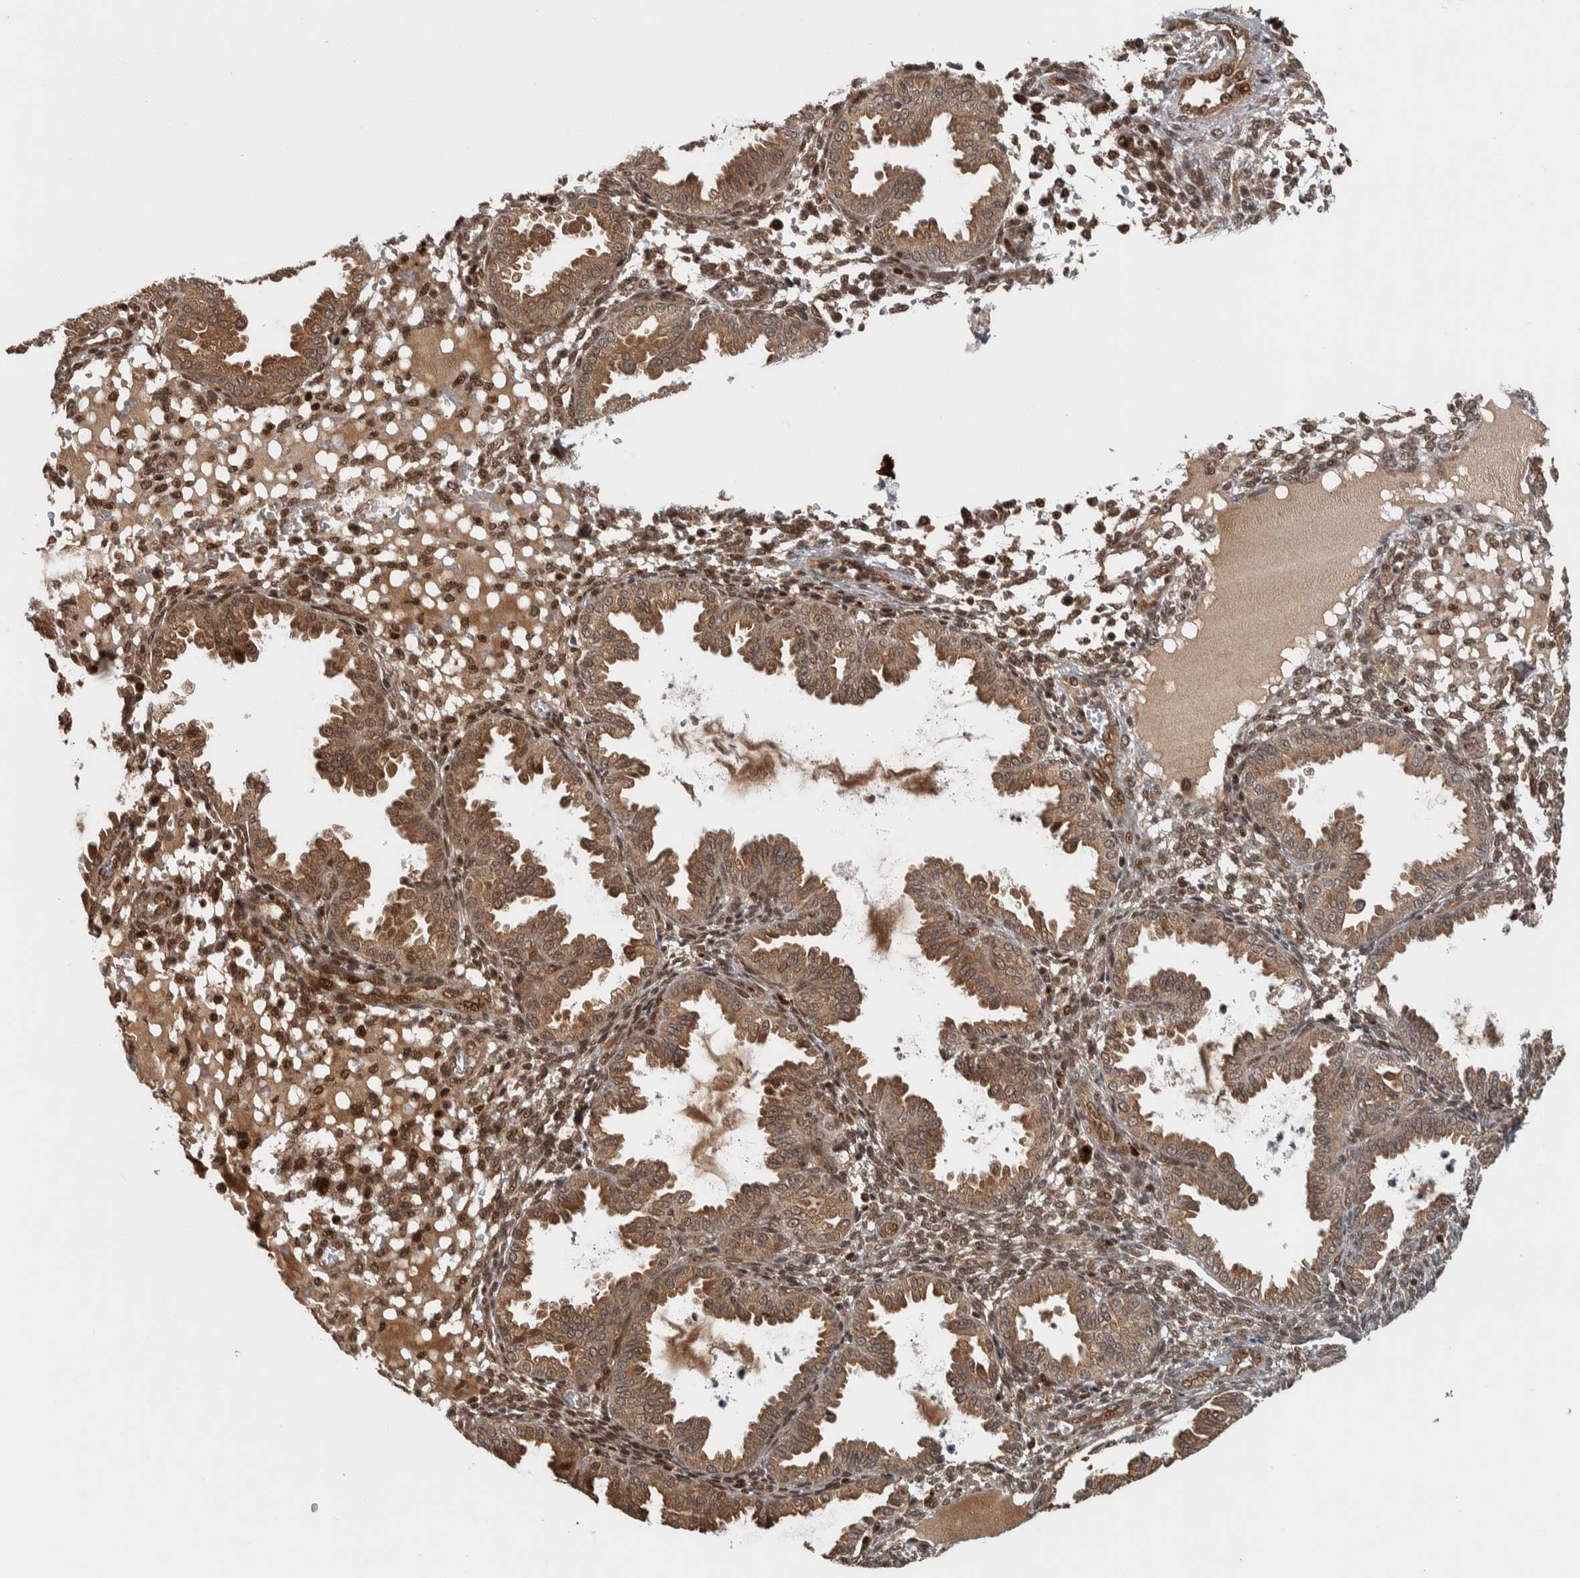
{"staining": {"intensity": "weak", "quantity": "25%-75%", "location": "nuclear"}, "tissue": "endometrium", "cell_type": "Cells in endometrial stroma", "image_type": "normal", "snomed": [{"axis": "morphology", "description": "Normal tissue, NOS"}, {"axis": "topography", "description": "Endometrium"}], "caption": "Endometrium stained with DAB IHC demonstrates low levels of weak nuclear expression in about 25%-75% of cells in endometrial stroma.", "gene": "RPS6KA4", "patient": {"sex": "female", "age": 33}}